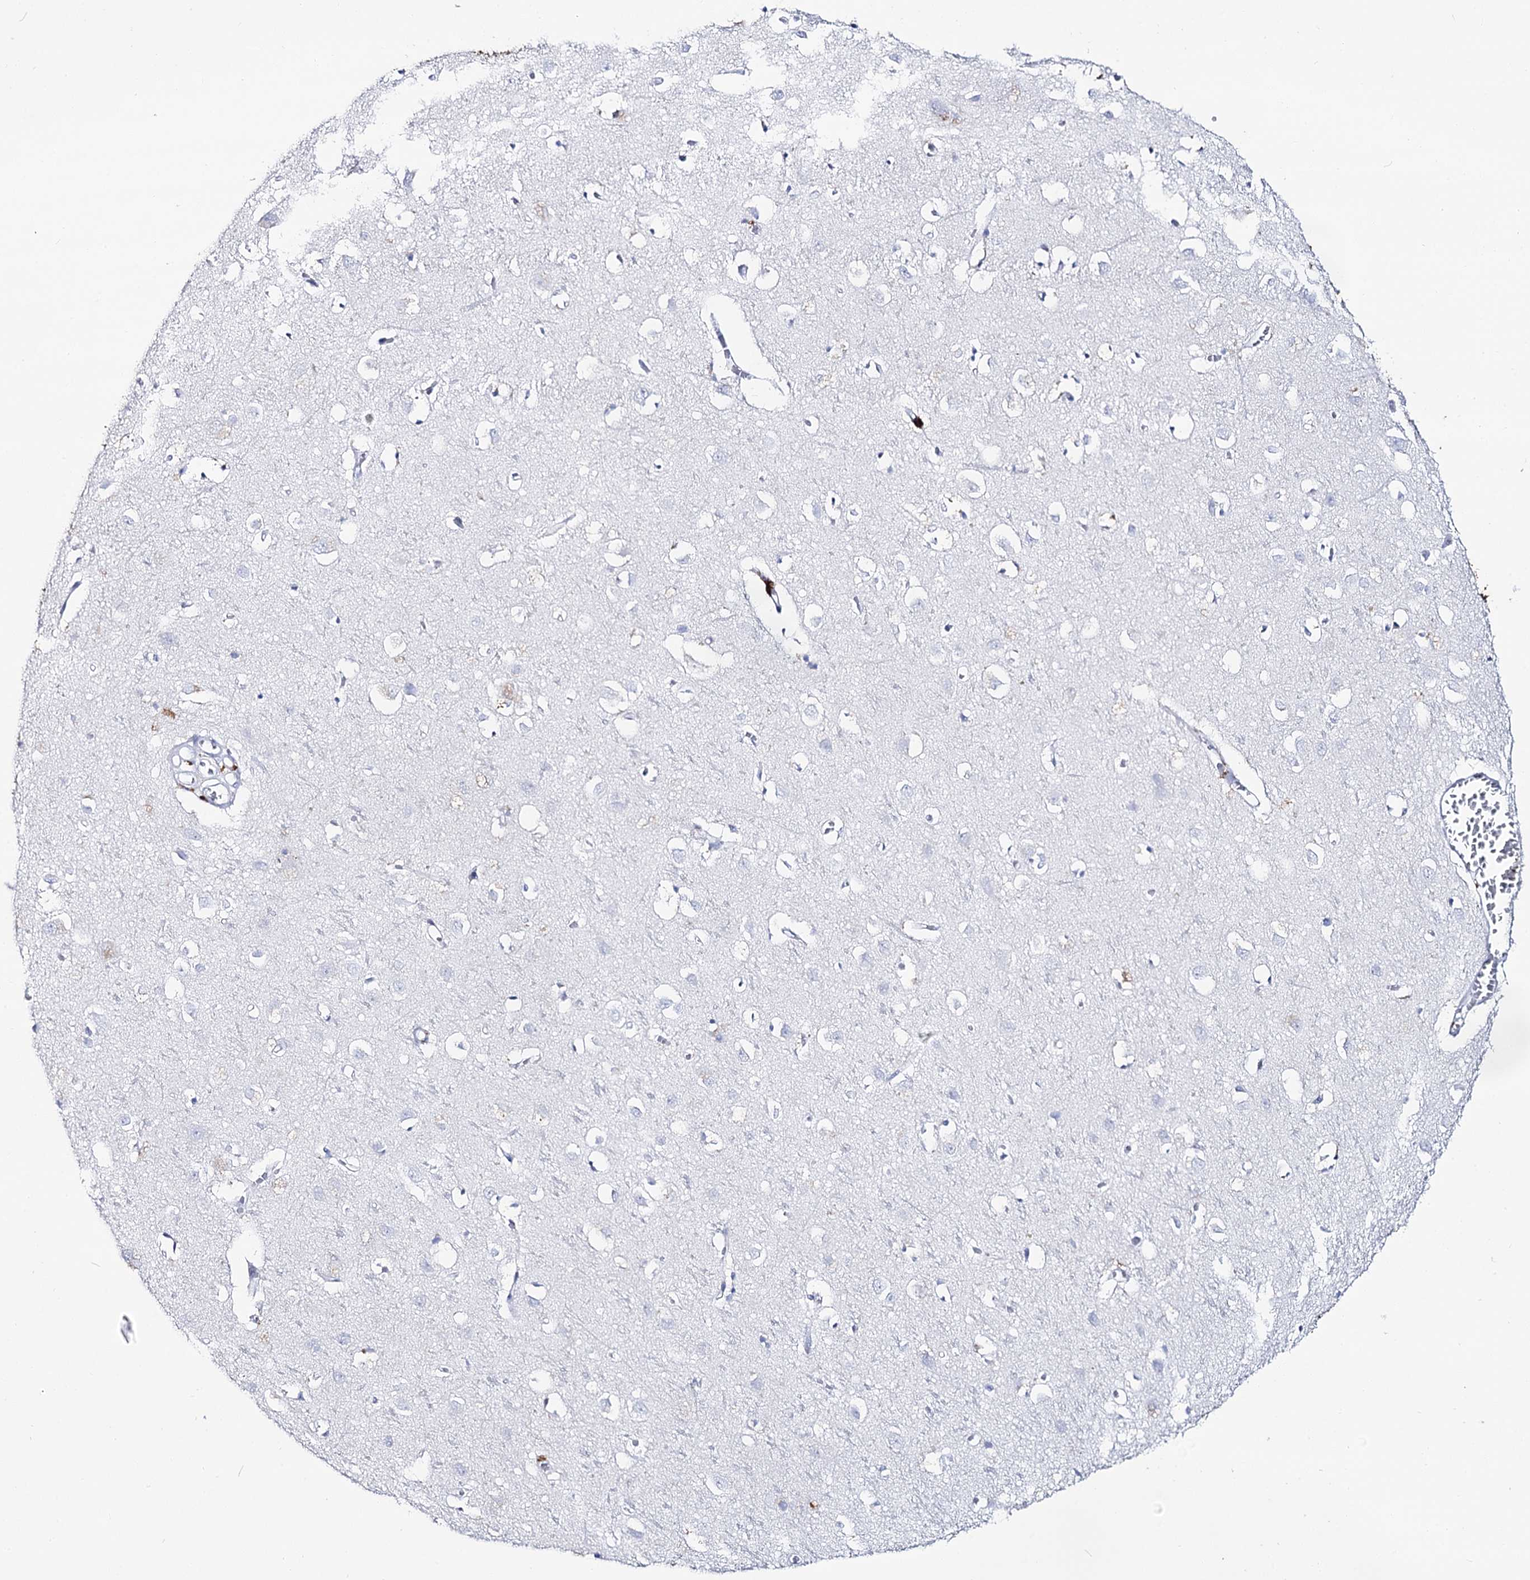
{"staining": {"intensity": "negative", "quantity": "none", "location": "none"}, "tissue": "cerebral cortex", "cell_type": "Endothelial cells", "image_type": "normal", "snomed": [{"axis": "morphology", "description": "Normal tissue, NOS"}, {"axis": "topography", "description": "Cerebral cortex"}], "caption": "The photomicrograph demonstrates no significant staining in endothelial cells of cerebral cortex.", "gene": "SLC3A1", "patient": {"sex": "female", "age": 64}}